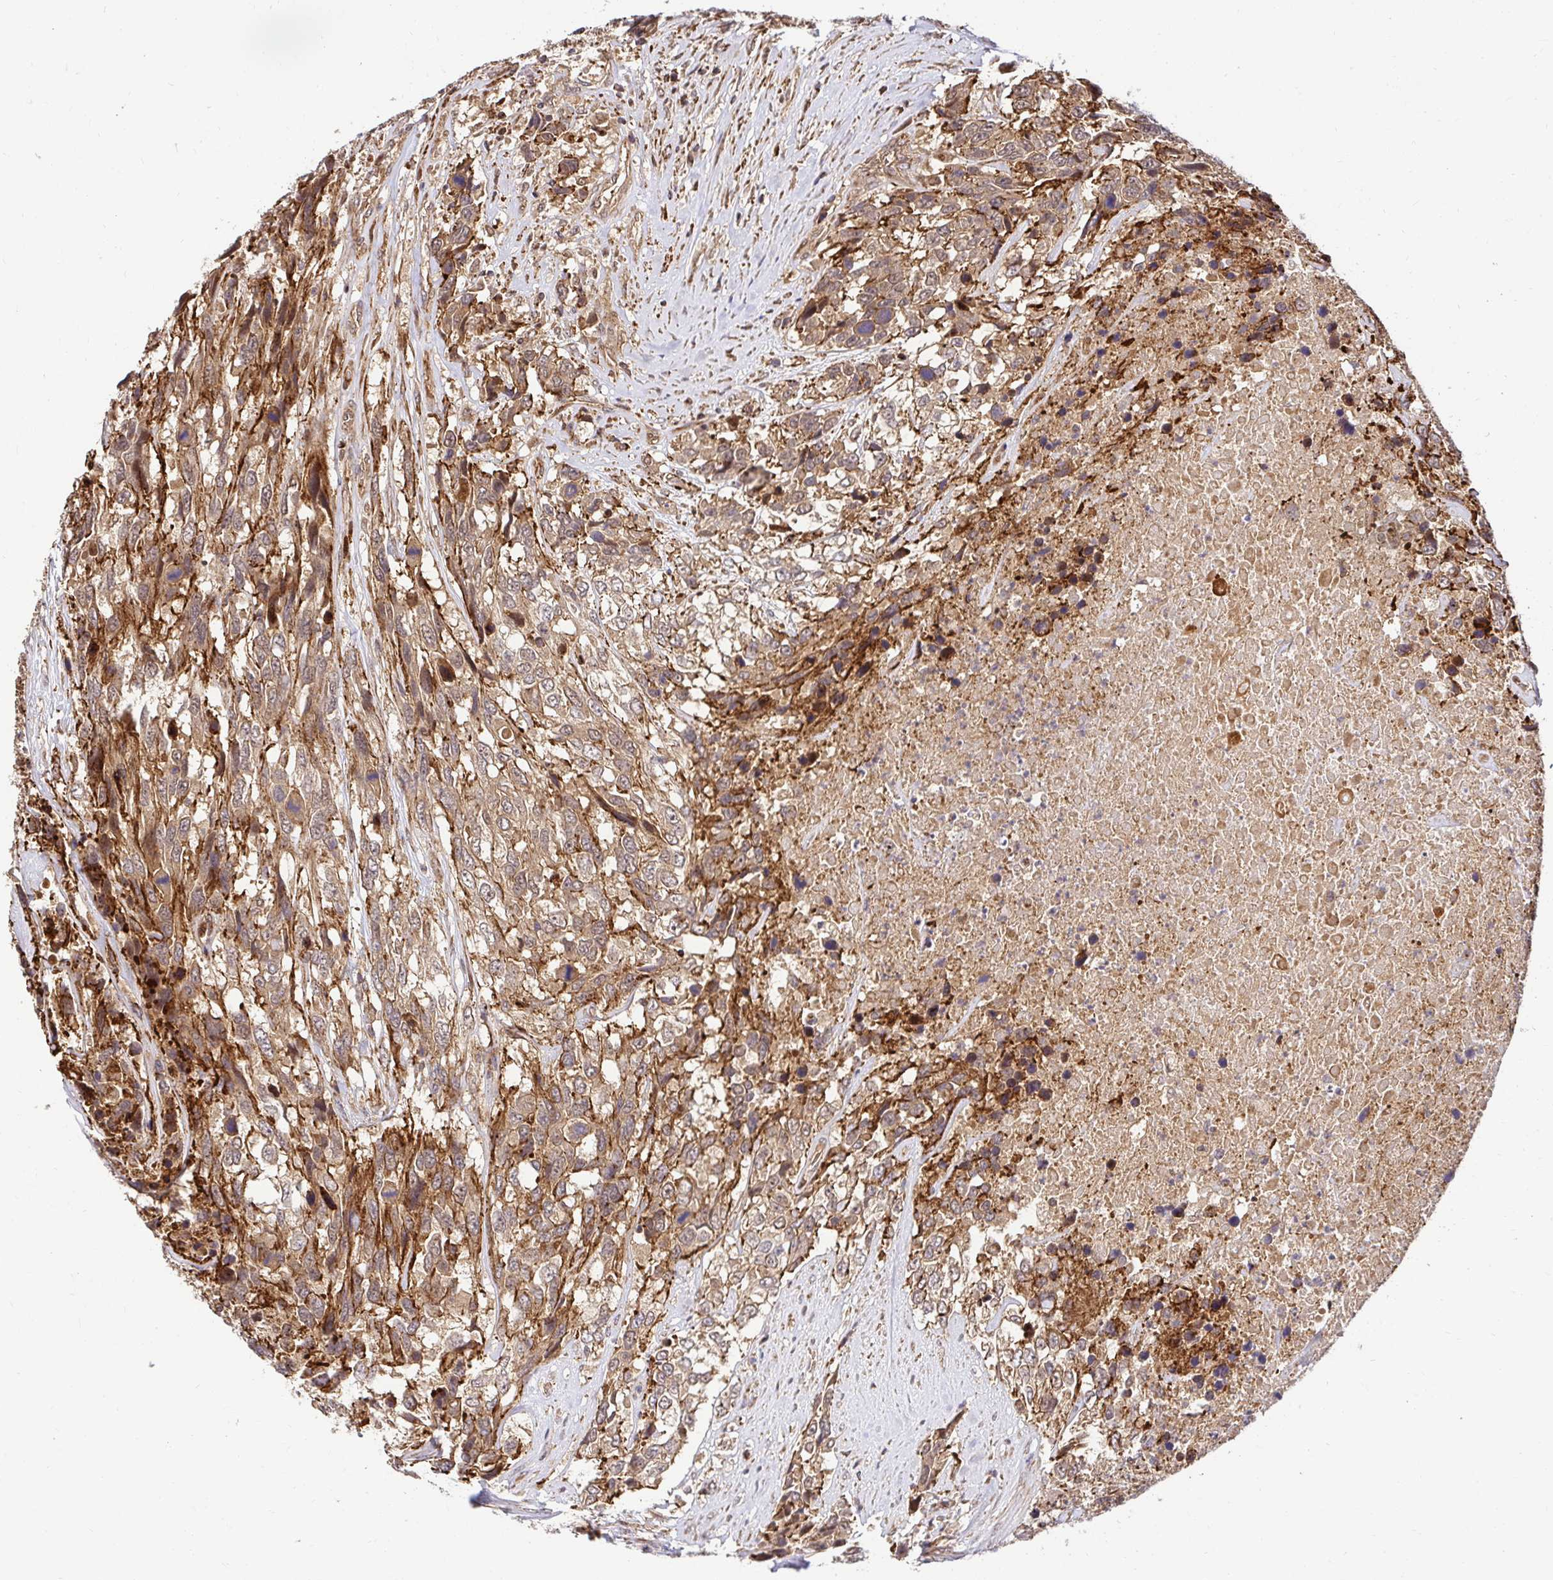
{"staining": {"intensity": "weak", "quantity": "25%-75%", "location": "cytoplasmic/membranous,nuclear"}, "tissue": "urothelial cancer", "cell_type": "Tumor cells", "image_type": "cancer", "snomed": [{"axis": "morphology", "description": "Urothelial carcinoma, High grade"}, {"axis": "topography", "description": "Urinary bladder"}], "caption": "A micrograph of human urothelial cancer stained for a protein displays weak cytoplasmic/membranous and nuclear brown staining in tumor cells. The protein is stained brown, and the nuclei are stained in blue (DAB IHC with brightfield microscopy, high magnification).", "gene": "PSMA4", "patient": {"sex": "female", "age": 70}}